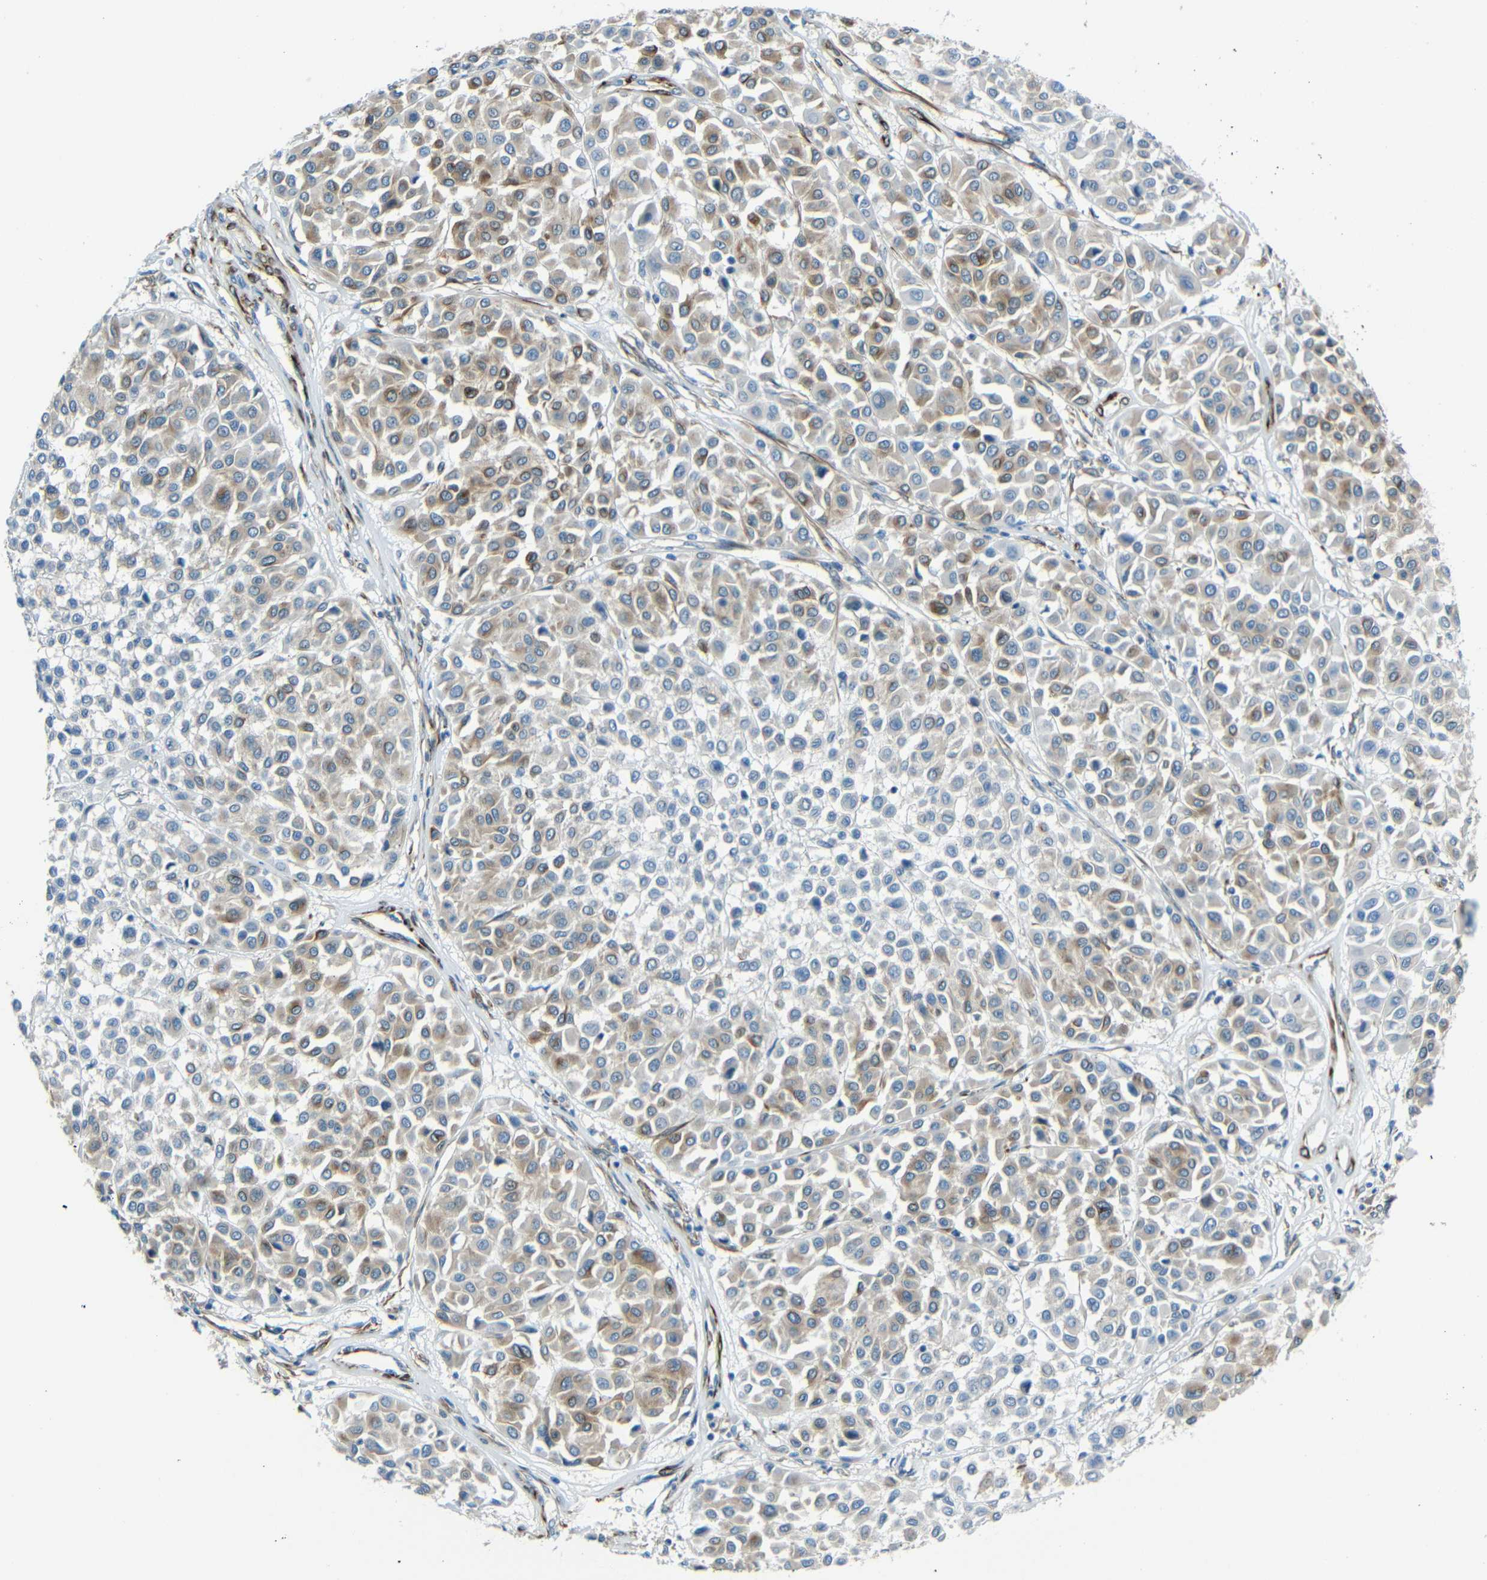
{"staining": {"intensity": "moderate", "quantity": "25%-75%", "location": "cytoplasmic/membranous"}, "tissue": "melanoma", "cell_type": "Tumor cells", "image_type": "cancer", "snomed": [{"axis": "morphology", "description": "Malignant melanoma, Metastatic site"}, {"axis": "topography", "description": "Soft tissue"}], "caption": "This micrograph demonstrates melanoma stained with IHC to label a protein in brown. The cytoplasmic/membranous of tumor cells show moderate positivity for the protein. Nuclei are counter-stained blue.", "gene": "DCLK1", "patient": {"sex": "male", "age": 41}}